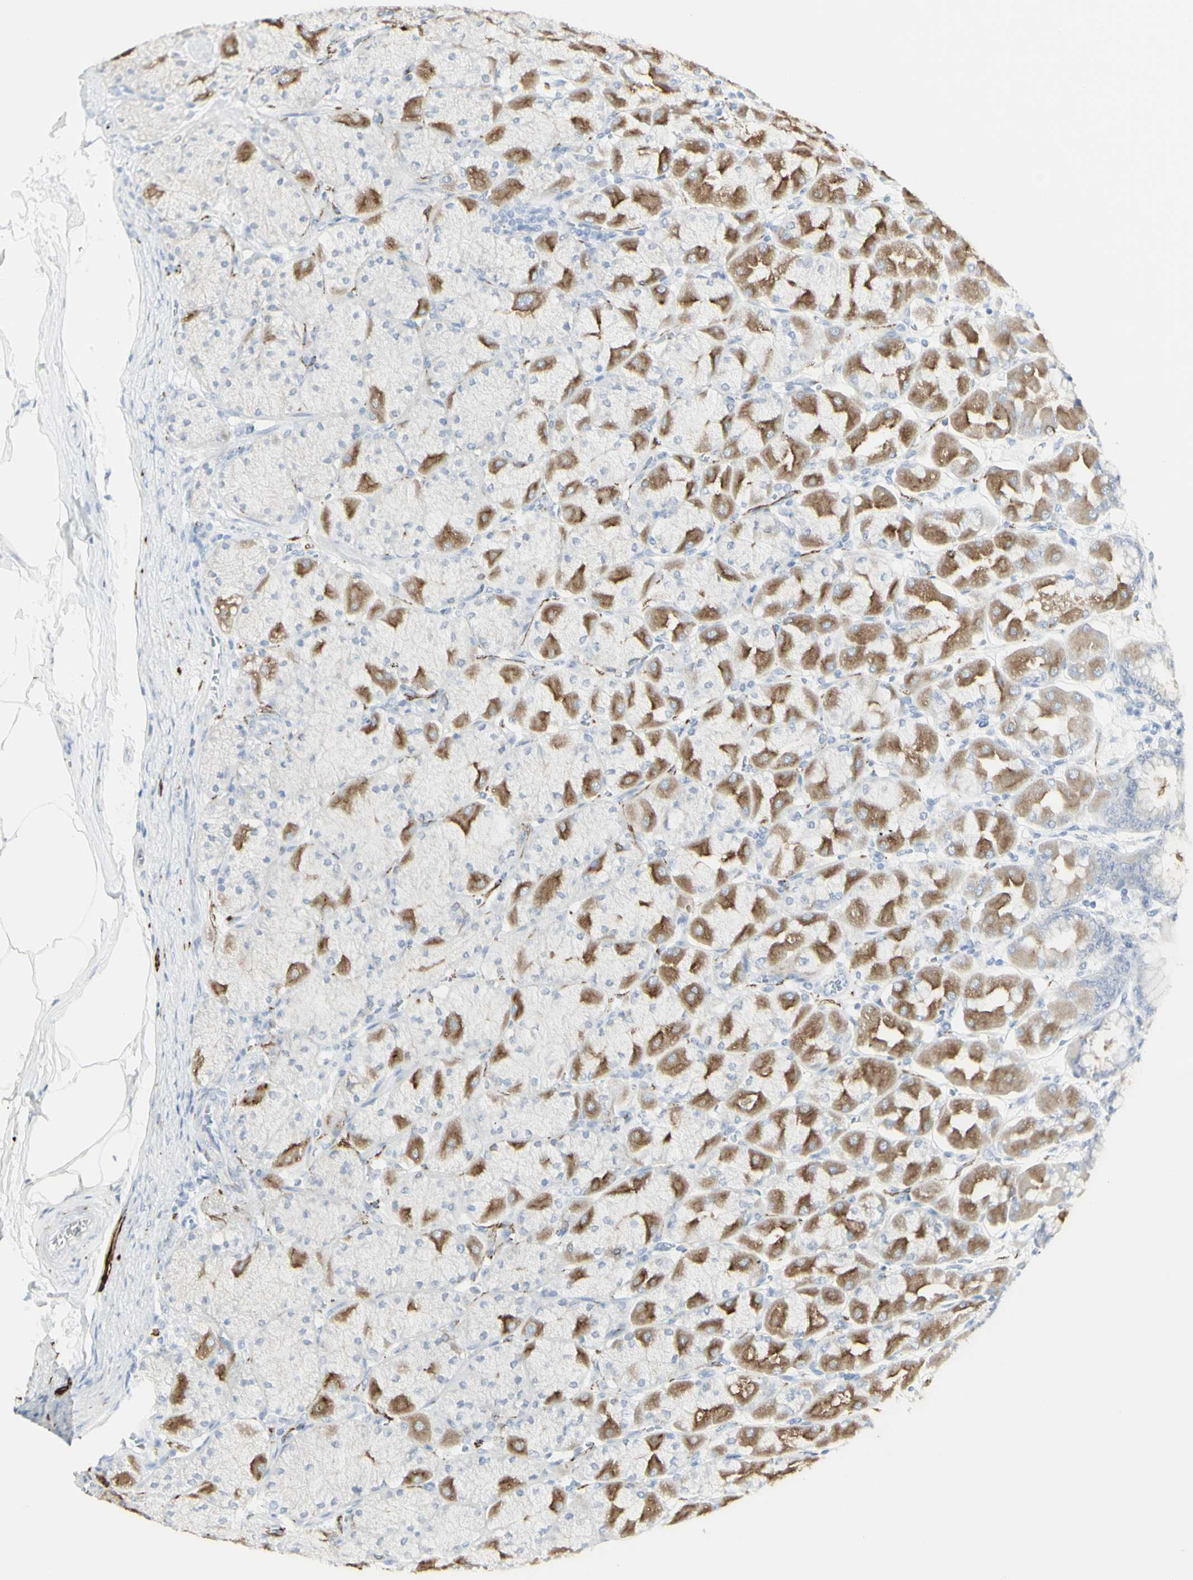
{"staining": {"intensity": "moderate", "quantity": "25%-75%", "location": "cytoplasmic/membranous"}, "tissue": "stomach", "cell_type": "Glandular cells", "image_type": "normal", "snomed": [{"axis": "morphology", "description": "Normal tissue, NOS"}, {"axis": "topography", "description": "Stomach, upper"}], "caption": "Benign stomach demonstrates moderate cytoplasmic/membranous expression in about 25%-75% of glandular cells.", "gene": "ENSG00000198211", "patient": {"sex": "female", "age": 56}}